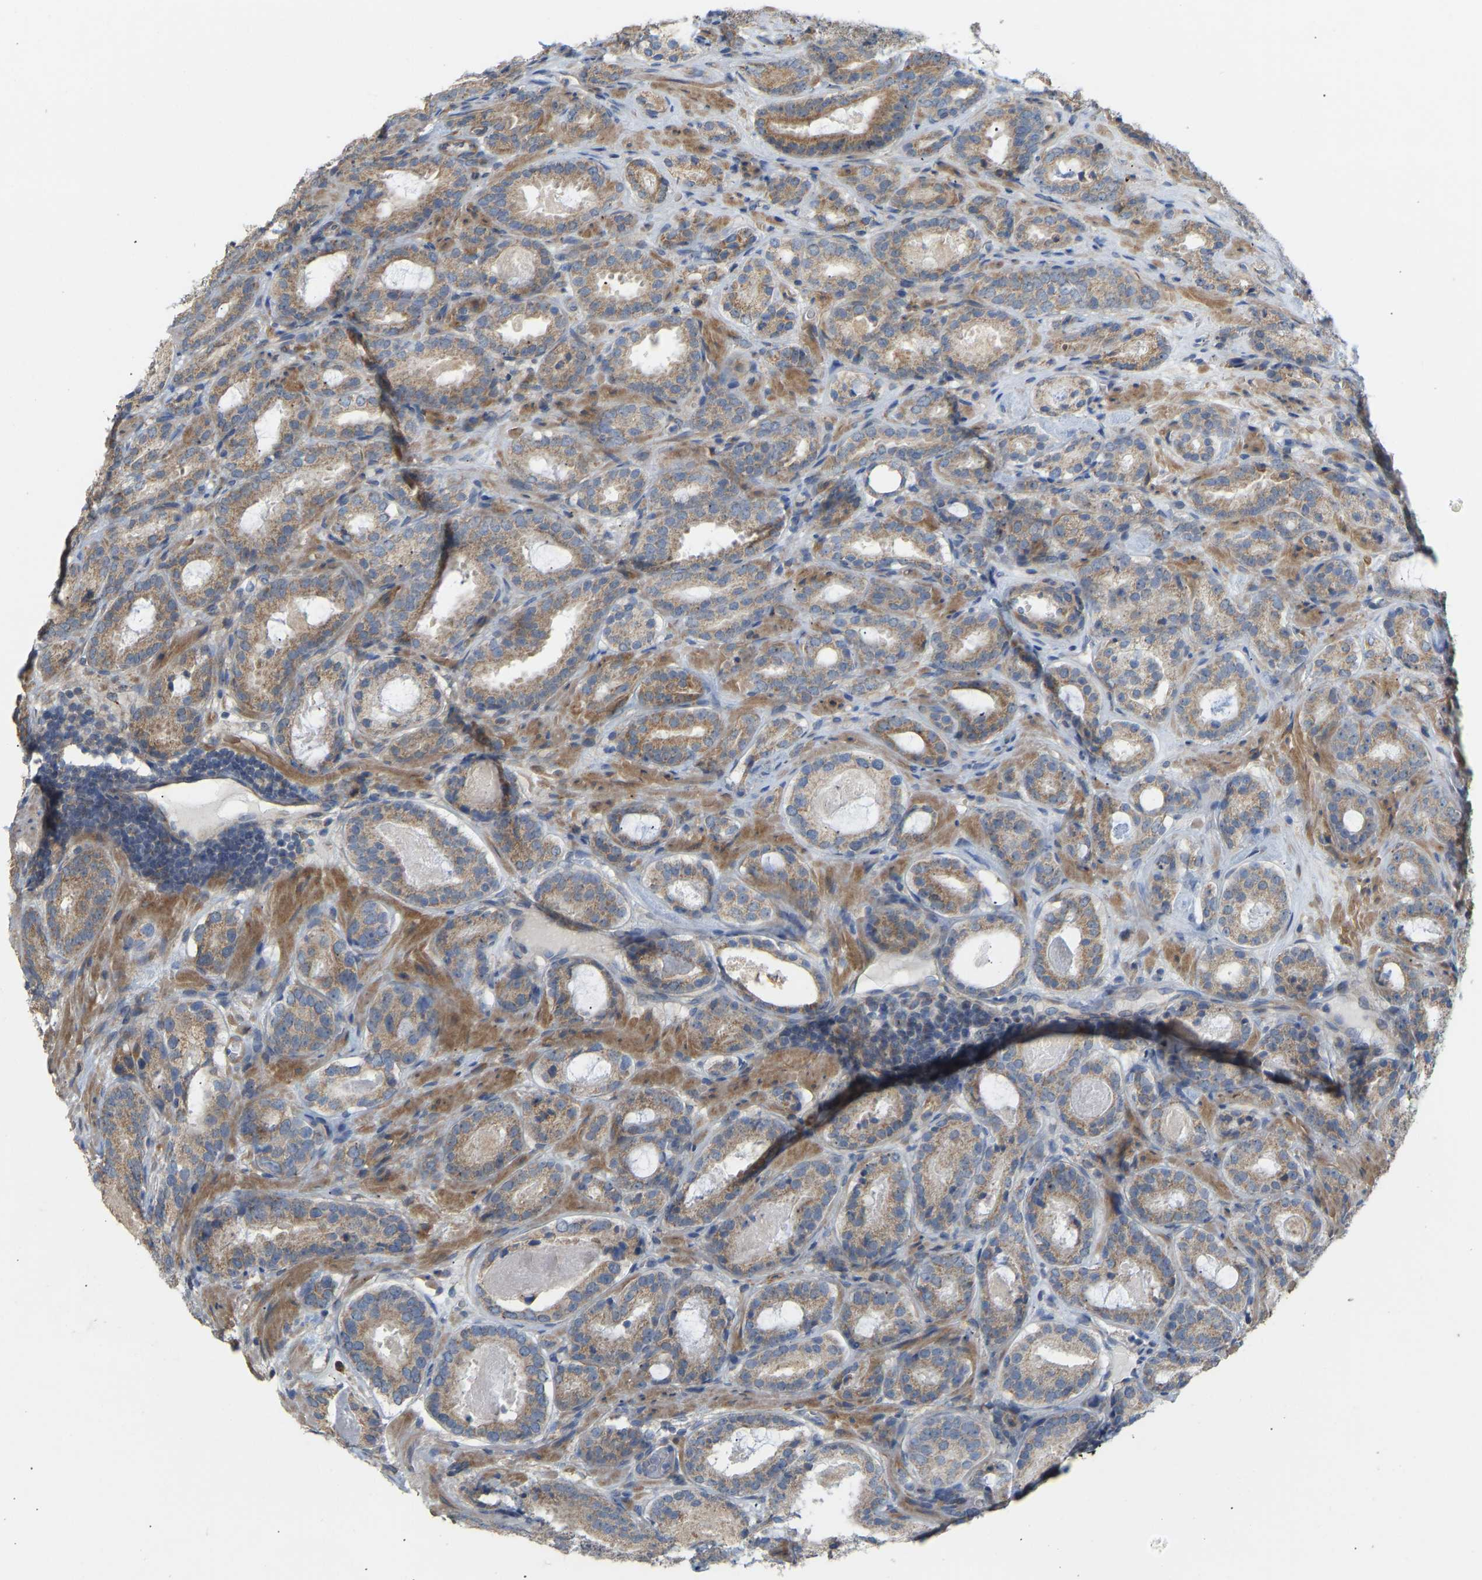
{"staining": {"intensity": "moderate", "quantity": ">75%", "location": "cytoplasmic/membranous"}, "tissue": "prostate cancer", "cell_type": "Tumor cells", "image_type": "cancer", "snomed": [{"axis": "morphology", "description": "Adenocarcinoma, Low grade"}, {"axis": "topography", "description": "Prostate"}], "caption": "An image of prostate cancer (low-grade adenocarcinoma) stained for a protein reveals moderate cytoplasmic/membranous brown staining in tumor cells. The staining is performed using DAB (3,3'-diaminobenzidine) brown chromogen to label protein expression. The nuclei are counter-stained blue using hematoxylin.", "gene": "HACD2", "patient": {"sex": "male", "age": 69}}